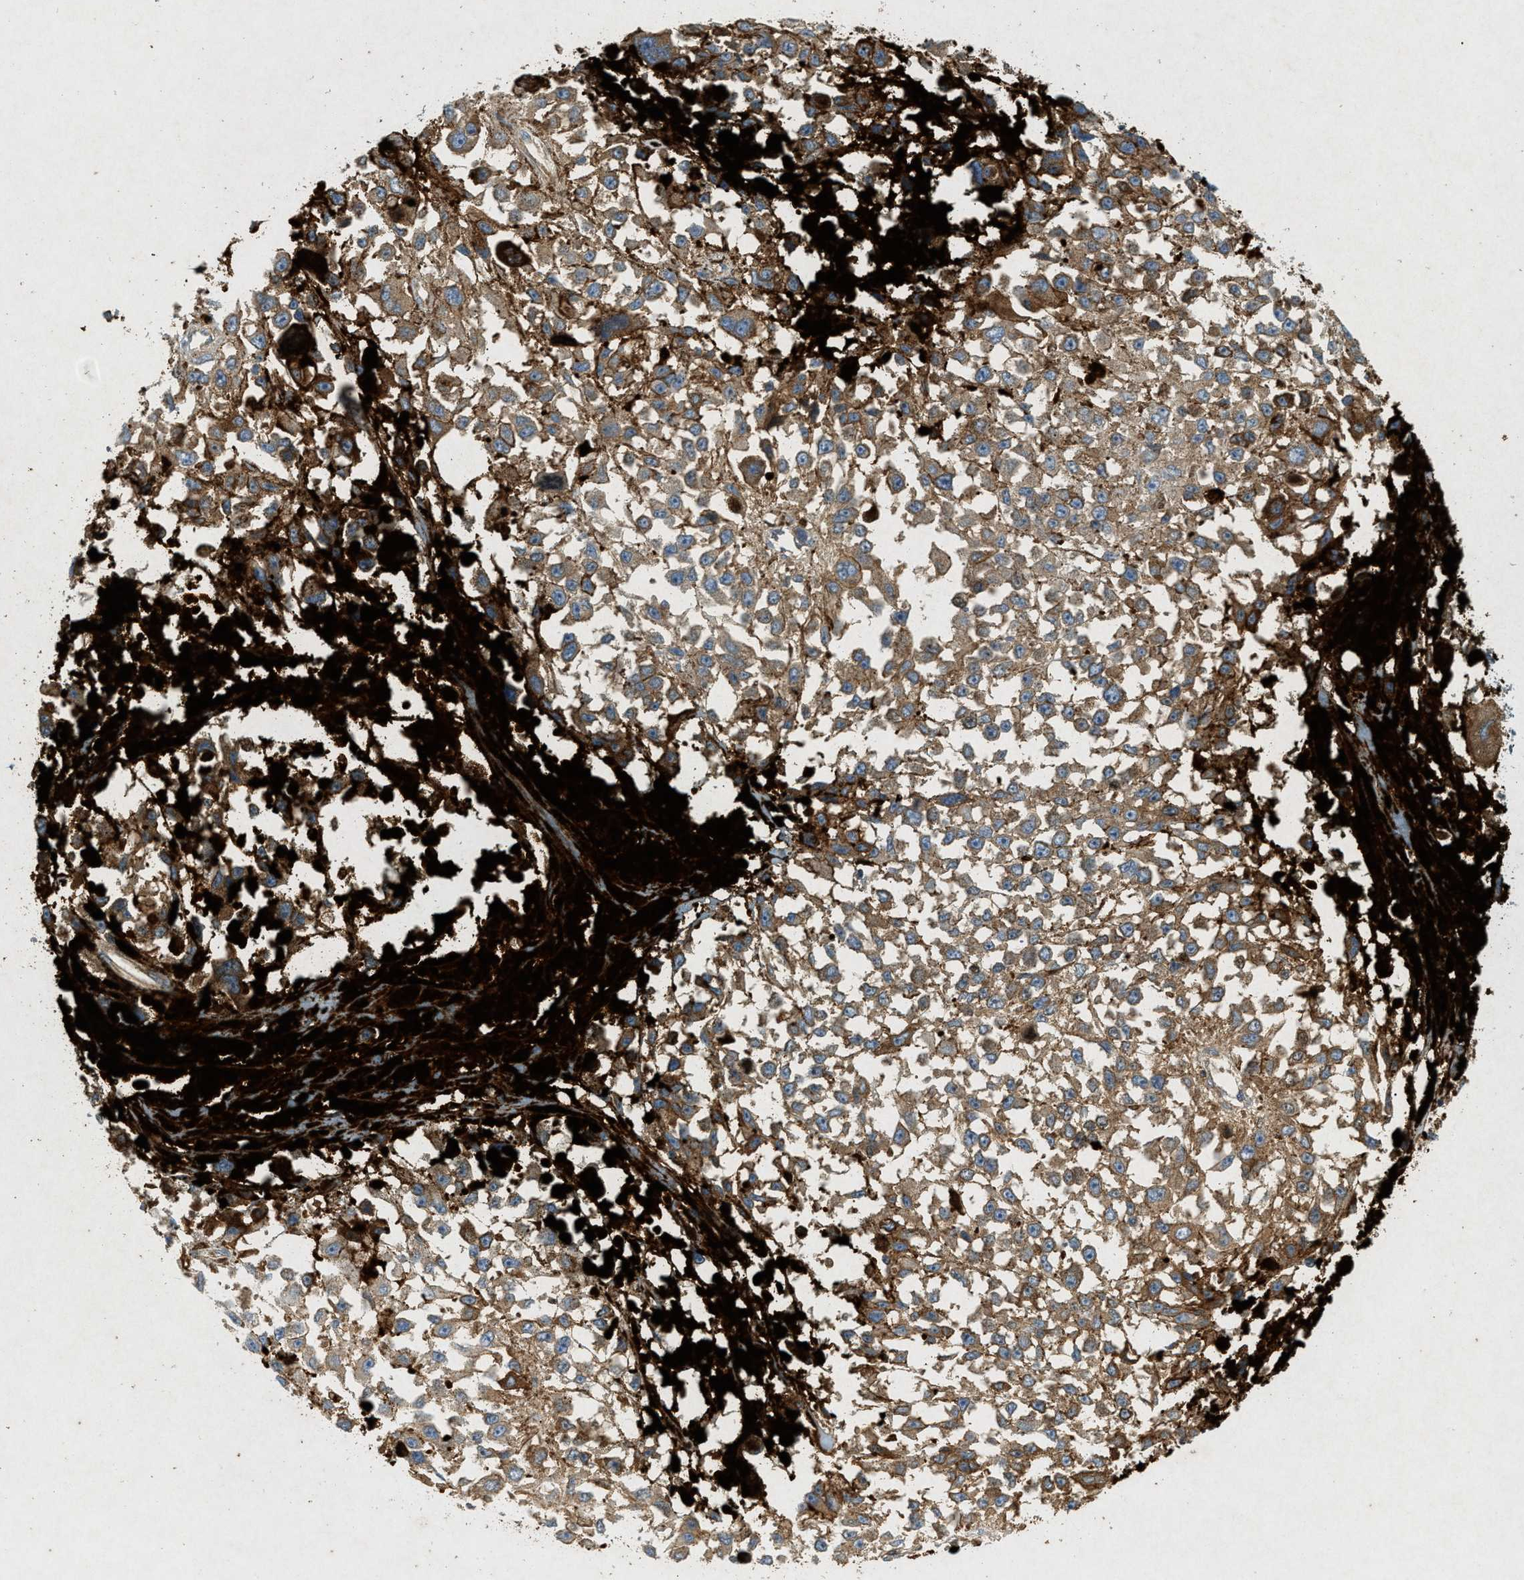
{"staining": {"intensity": "moderate", "quantity": ">75%", "location": "cytoplasmic/membranous"}, "tissue": "melanoma", "cell_type": "Tumor cells", "image_type": "cancer", "snomed": [{"axis": "morphology", "description": "Malignant melanoma, Metastatic site"}, {"axis": "topography", "description": "Lymph node"}], "caption": "A medium amount of moderate cytoplasmic/membranous staining is identified in approximately >75% of tumor cells in malignant melanoma (metastatic site) tissue.", "gene": "F2", "patient": {"sex": "male", "age": 59}}